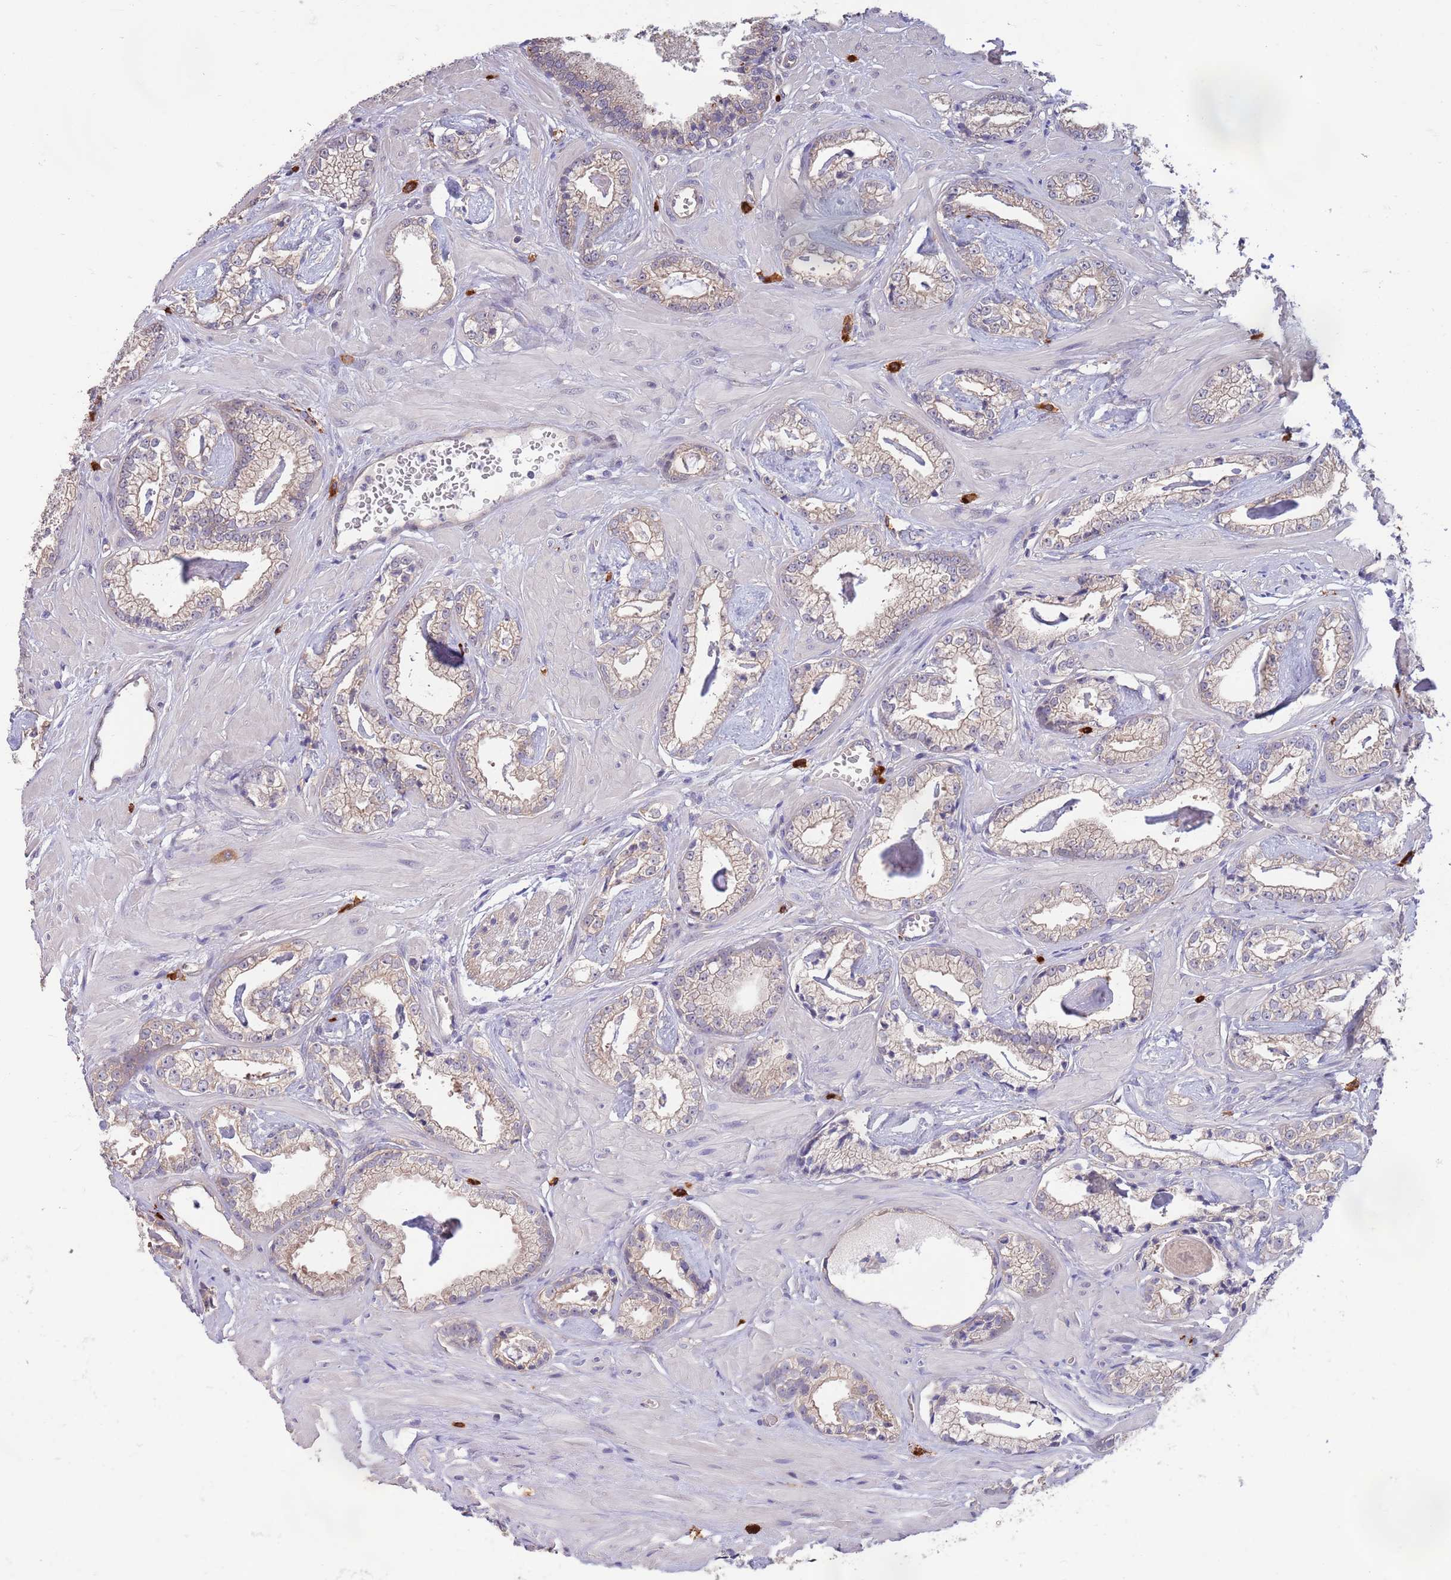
{"staining": {"intensity": "weak", "quantity": ">75%", "location": "cytoplasmic/membranous"}, "tissue": "prostate cancer", "cell_type": "Tumor cells", "image_type": "cancer", "snomed": [{"axis": "morphology", "description": "Adenocarcinoma, Low grade"}, {"axis": "topography", "description": "Prostate"}], "caption": "IHC of prostate cancer (adenocarcinoma (low-grade)) exhibits low levels of weak cytoplasmic/membranous expression in about >75% of tumor cells.", "gene": "MARVELD2", "patient": {"sex": "male", "age": 60}}